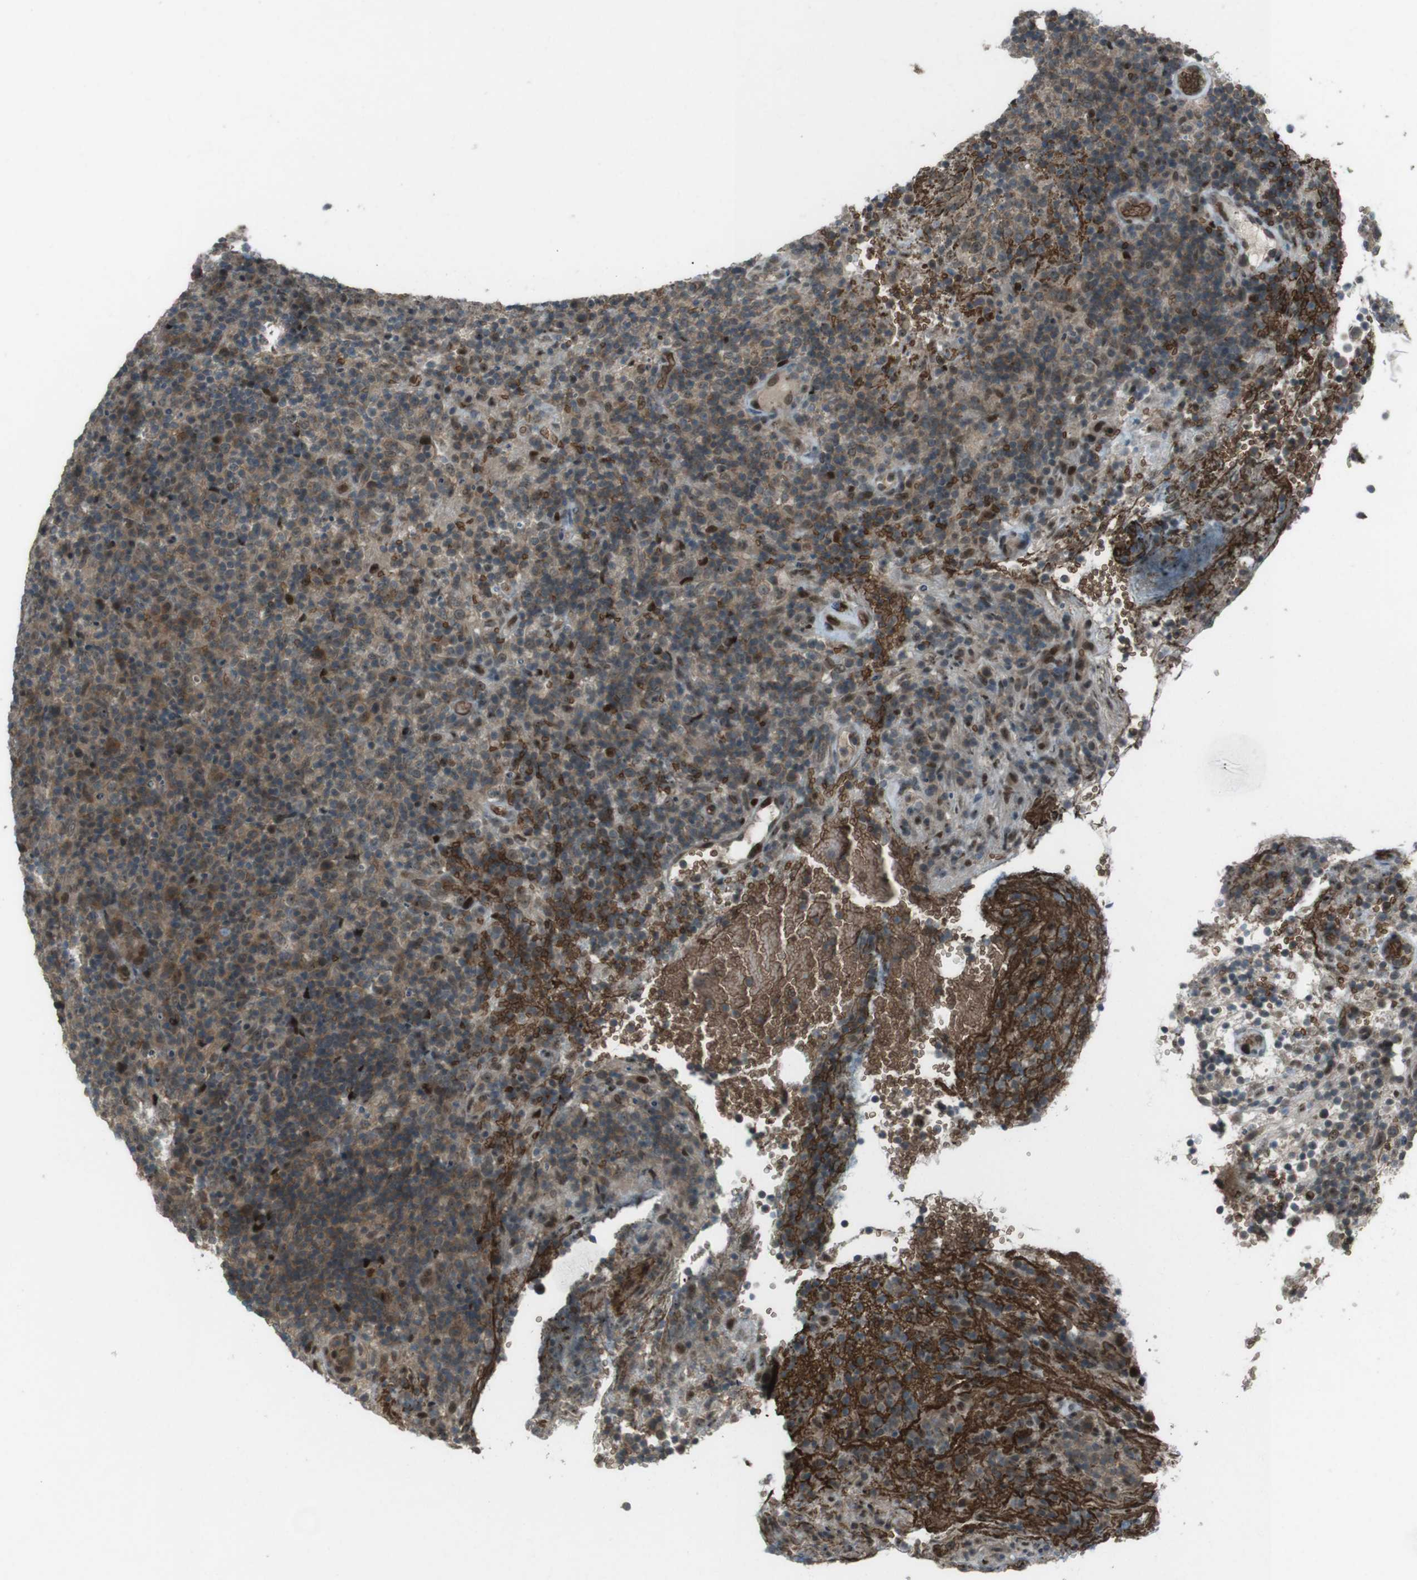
{"staining": {"intensity": "moderate", "quantity": "<25%", "location": "cytoplasmic/membranous,nuclear"}, "tissue": "lymphoma", "cell_type": "Tumor cells", "image_type": "cancer", "snomed": [{"axis": "morphology", "description": "Malignant lymphoma, non-Hodgkin's type, High grade"}, {"axis": "topography", "description": "Lymph node"}], "caption": "Immunohistochemistry (IHC) of human malignant lymphoma, non-Hodgkin's type (high-grade) reveals low levels of moderate cytoplasmic/membranous and nuclear expression in about <25% of tumor cells.", "gene": "SLITRK5", "patient": {"sex": "female", "age": 76}}